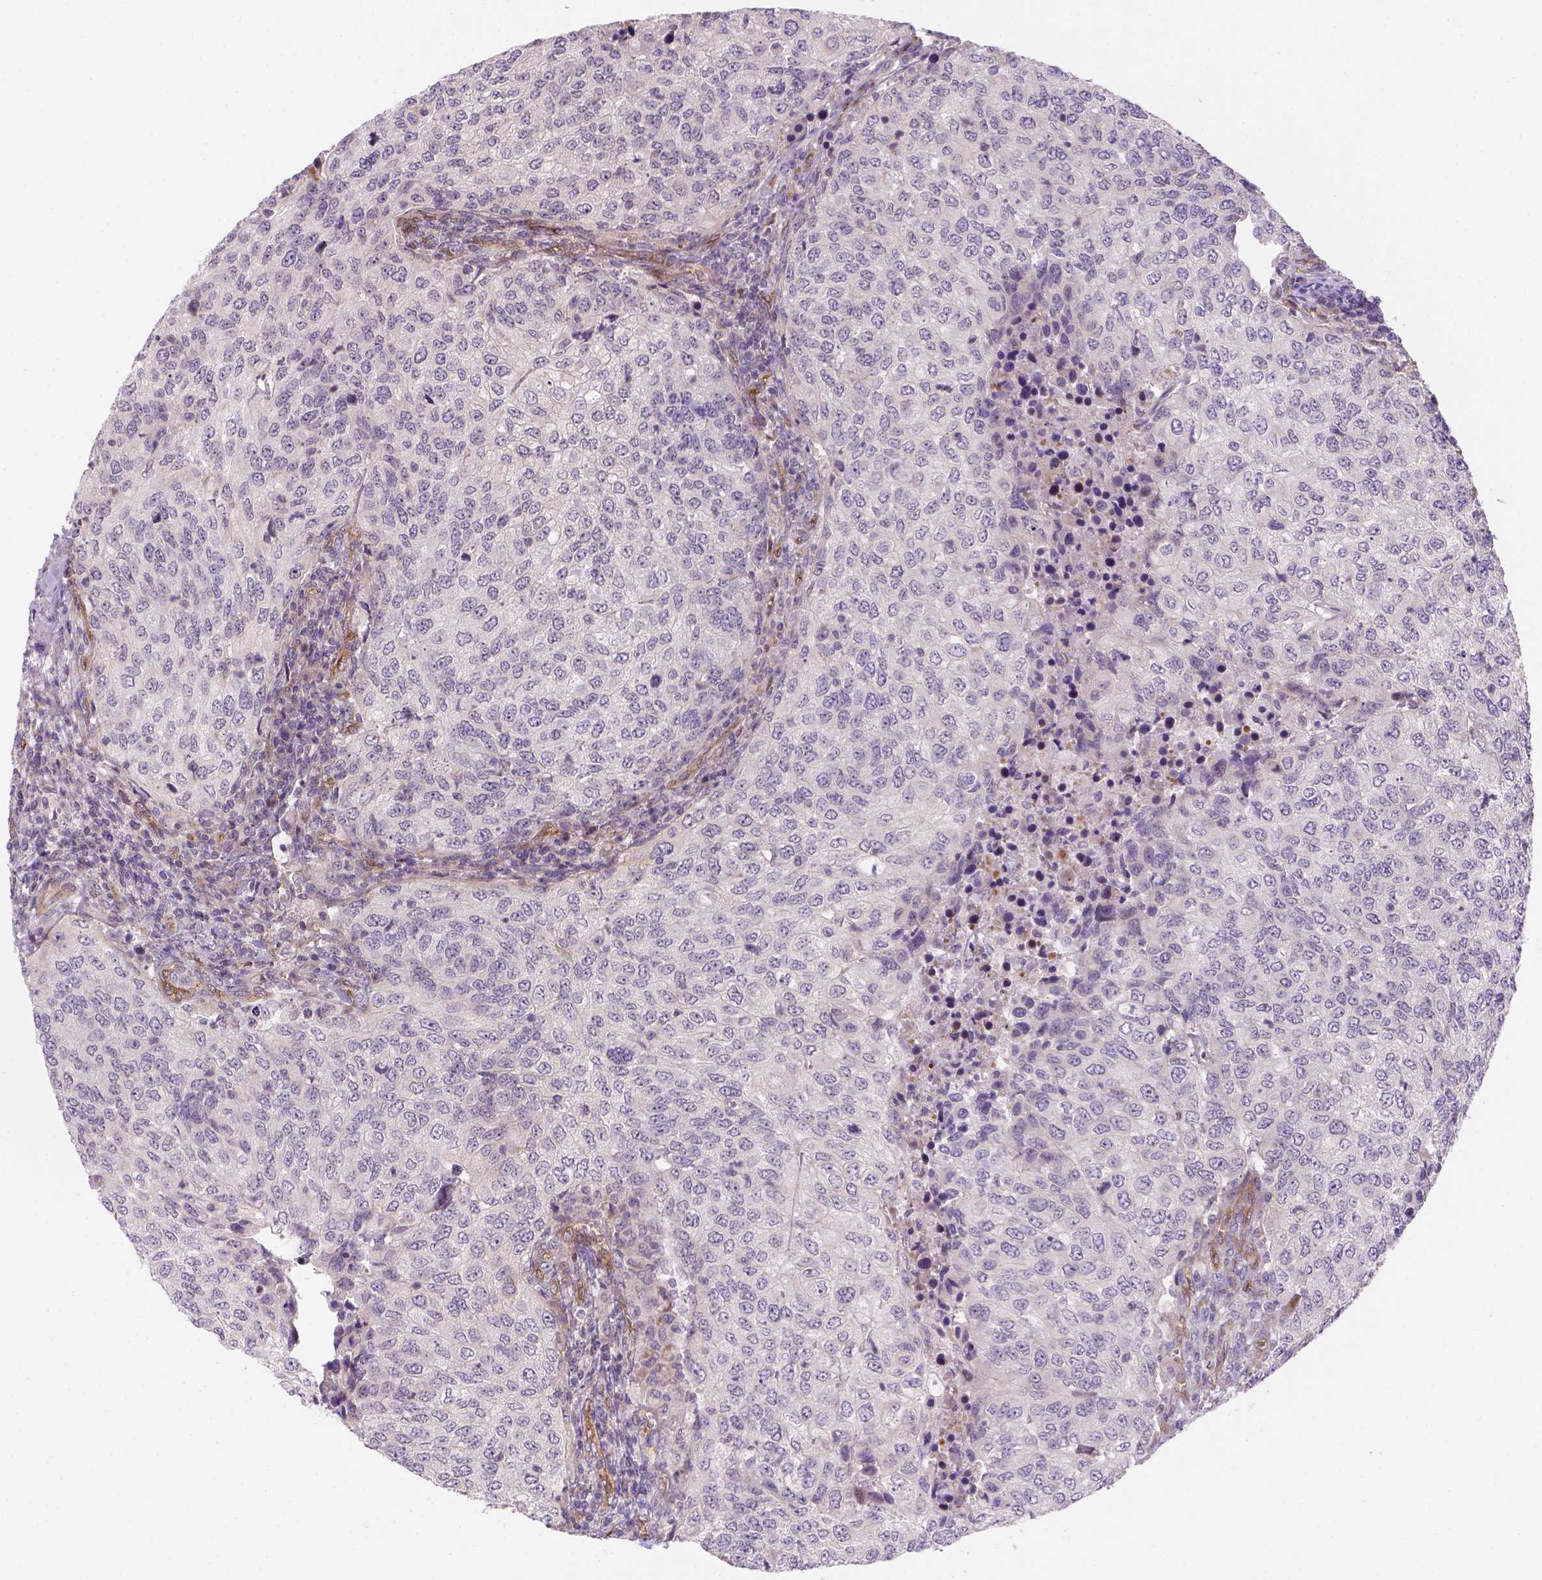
{"staining": {"intensity": "negative", "quantity": "none", "location": "none"}, "tissue": "urothelial cancer", "cell_type": "Tumor cells", "image_type": "cancer", "snomed": [{"axis": "morphology", "description": "Urothelial carcinoma, High grade"}, {"axis": "topography", "description": "Urinary bladder"}], "caption": "Tumor cells are negative for brown protein staining in urothelial cancer.", "gene": "VSTM5", "patient": {"sex": "female", "age": 78}}